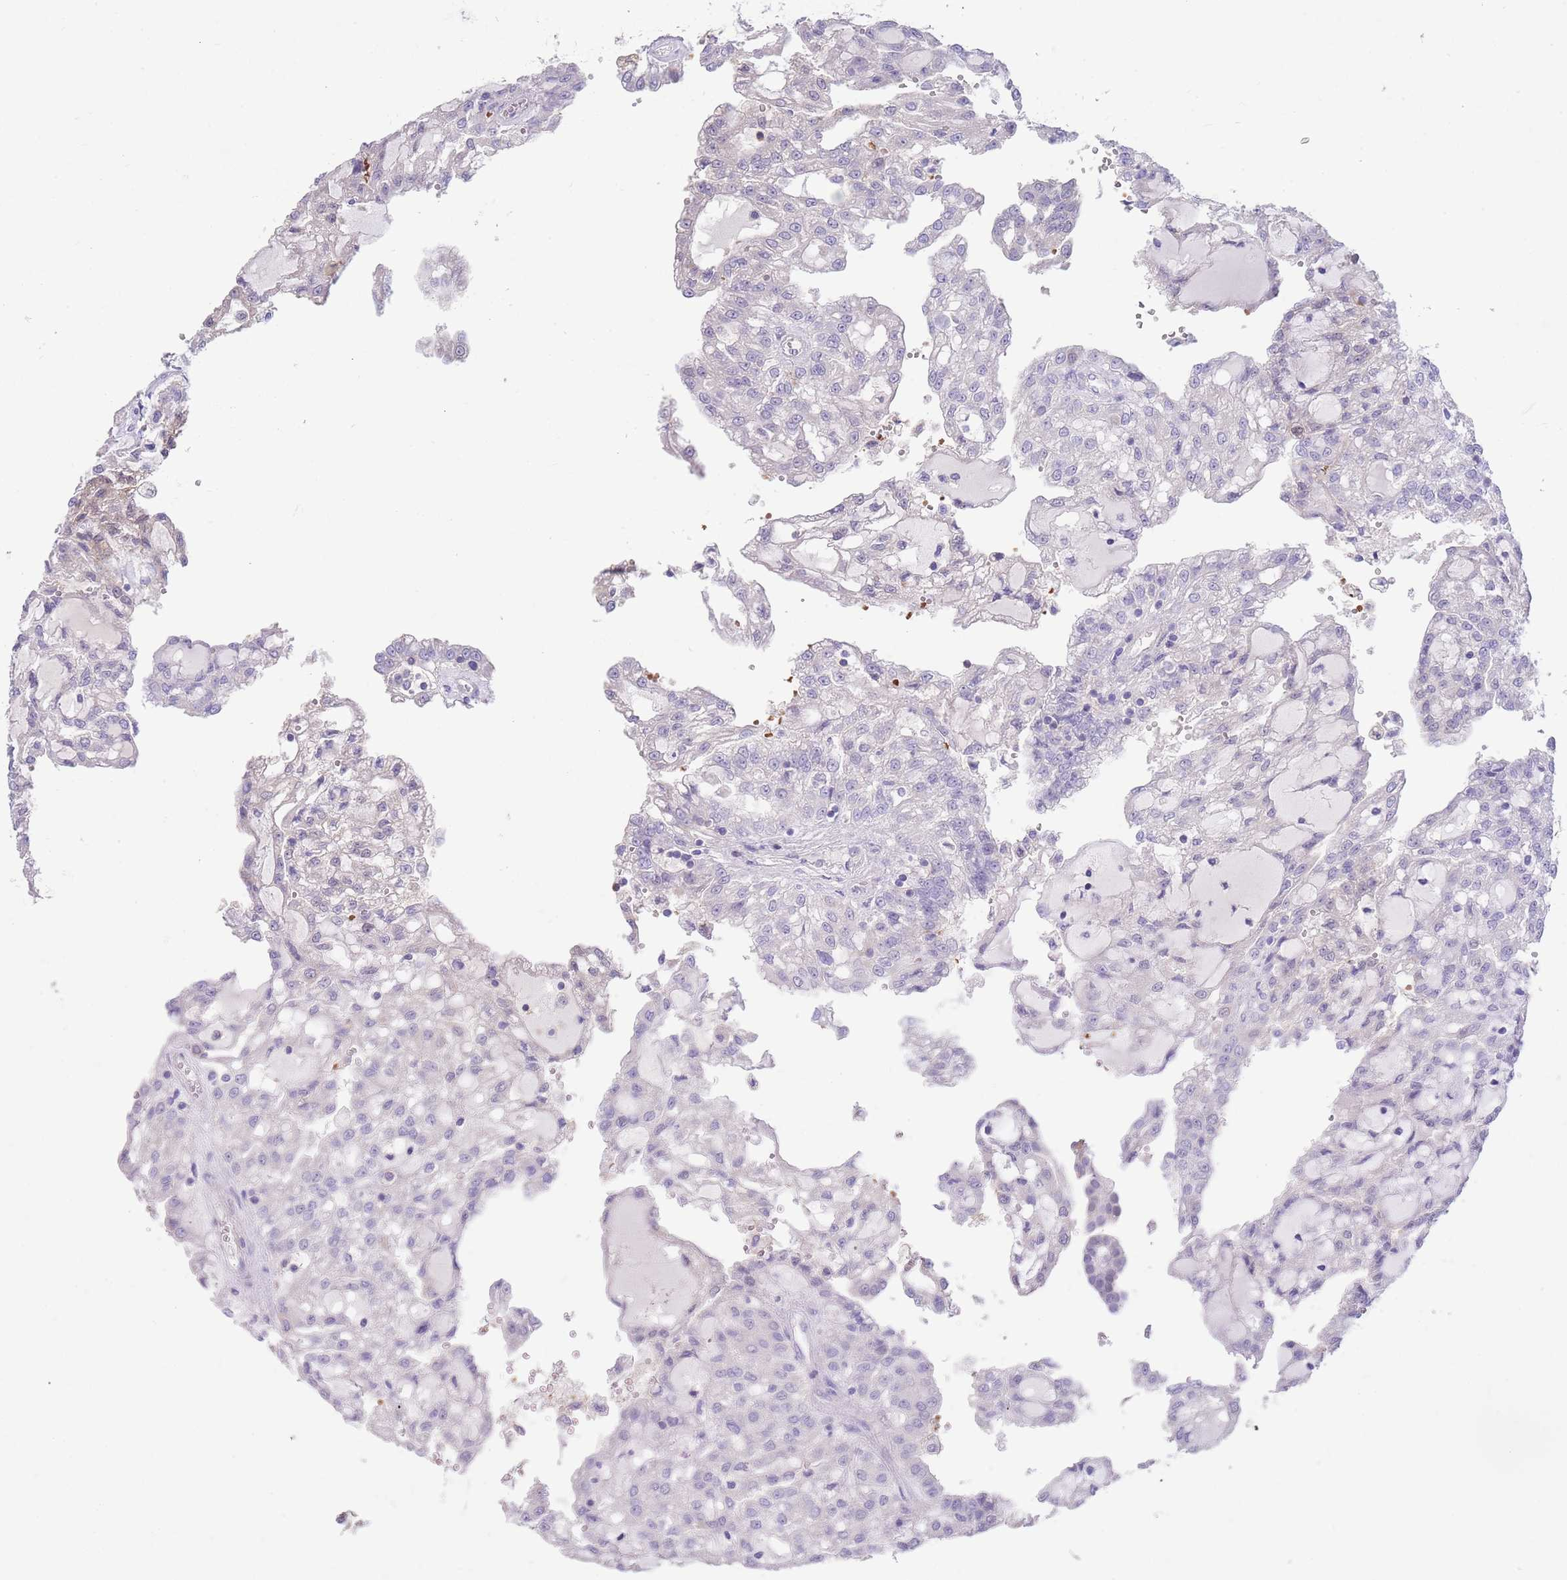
{"staining": {"intensity": "negative", "quantity": "none", "location": "none"}, "tissue": "renal cancer", "cell_type": "Tumor cells", "image_type": "cancer", "snomed": [{"axis": "morphology", "description": "Adenocarcinoma, NOS"}, {"axis": "topography", "description": "Kidney"}], "caption": "Immunohistochemistry (IHC) histopathology image of human renal cancer stained for a protein (brown), which exhibits no expression in tumor cells.", "gene": "ZNF14", "patient": {"sex": "male", "age": 63}}